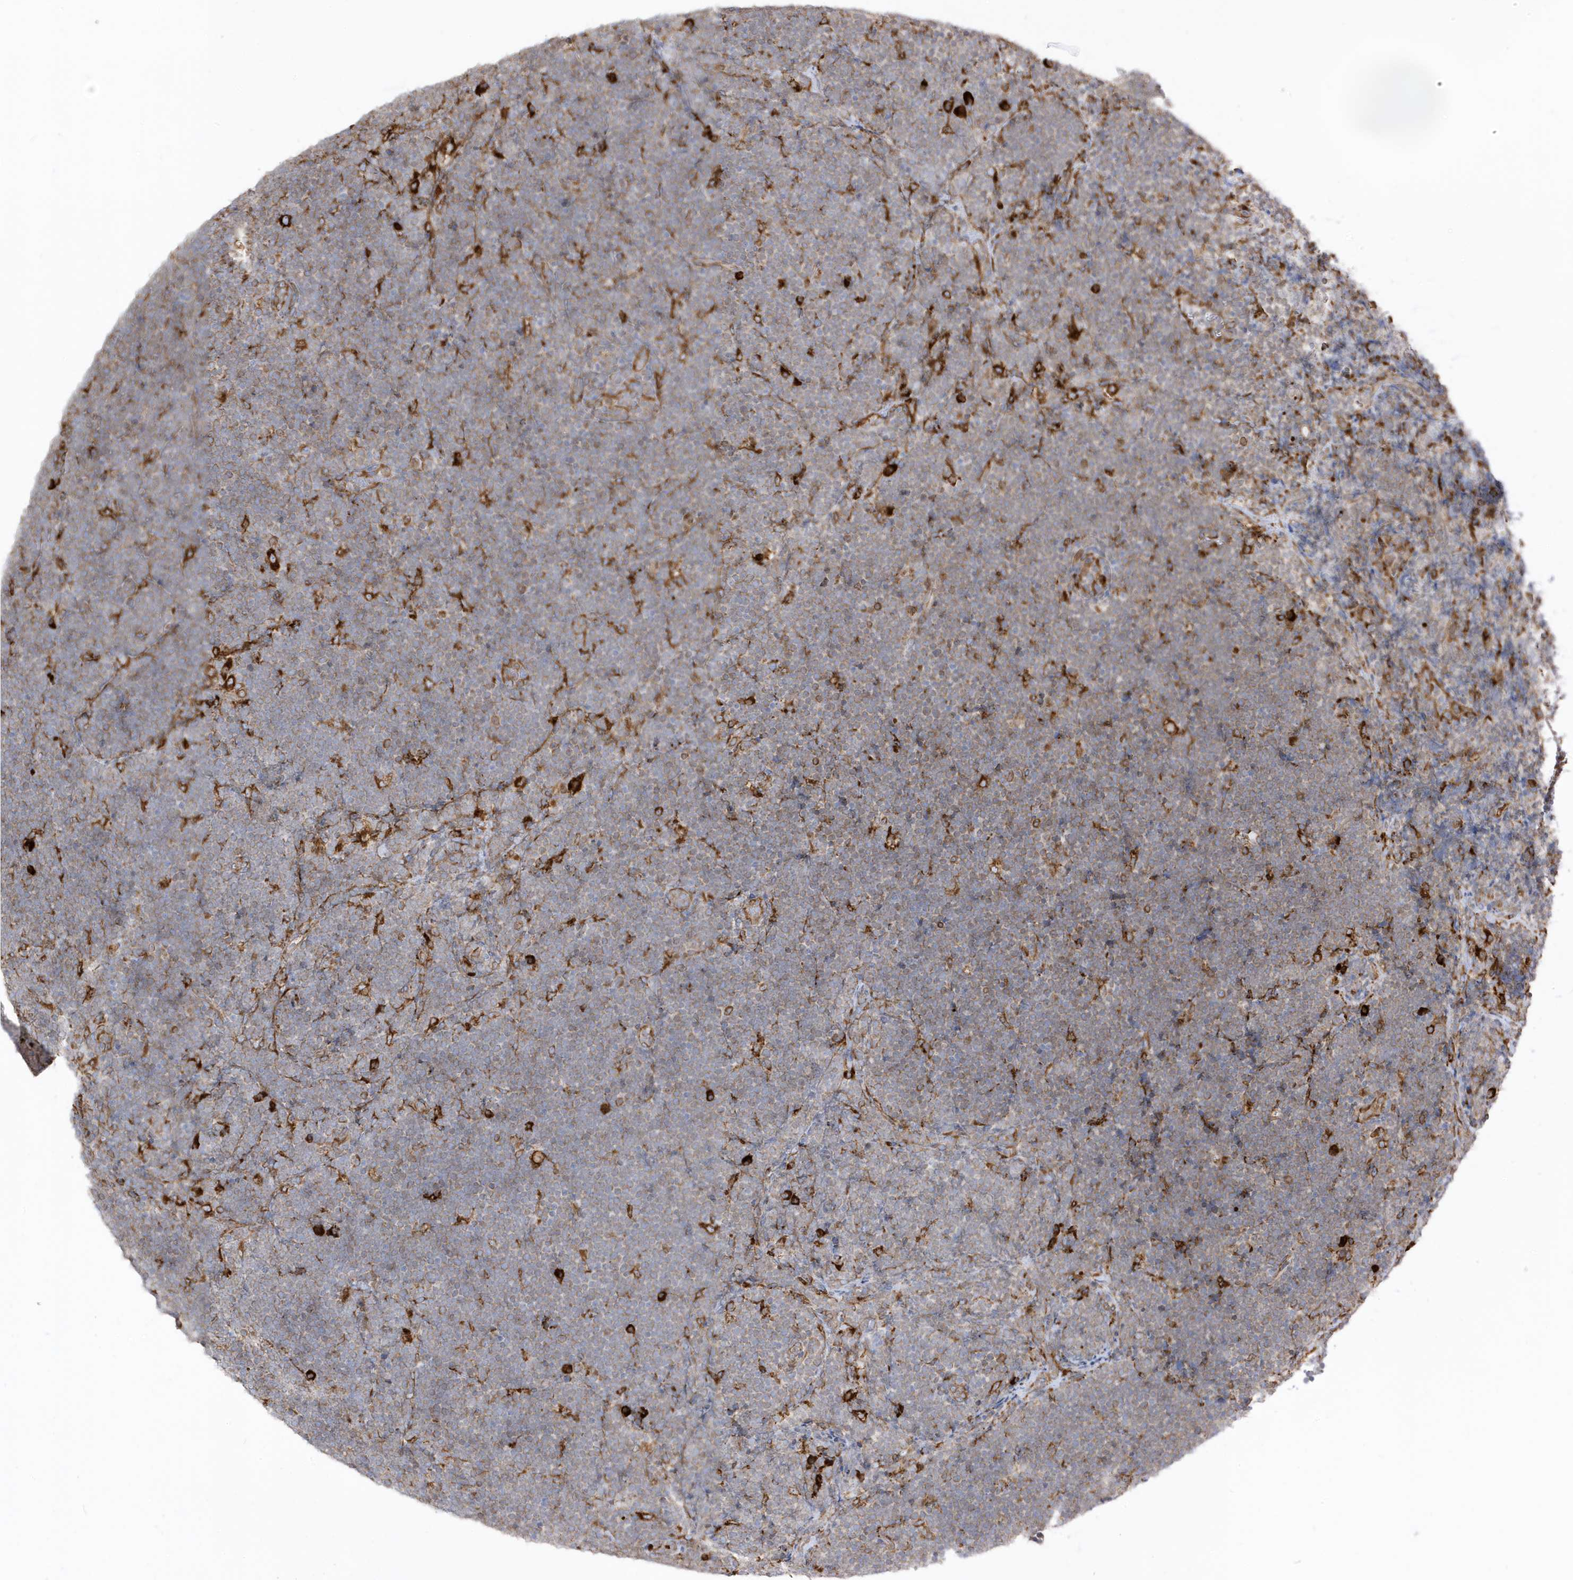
{"staining": {"intensity": "moderate", "quantity": ">75%", "location": "cytoplasmic/membranous"}, "tissue": "lymphoma", "cell_type": "Tumor cells", "image_type": "cancer", "snomed": [{"axis": "morphology", "description": "Malignant lymphoma, non-Hodgkin's type, High grade"}, {"axis": "topography", "description": "Lymph node"}], "caption": "IHC micrograph of high-grade malignant lymphoma, non-Hodgkin's type stained for a protein (brown), which exhibits medium levels of moderate cytoplasmic/membranous staining in about >75% of tumor cells.", "gene": "PDIA6", "patient": {"sex": "male", "age": 13}}